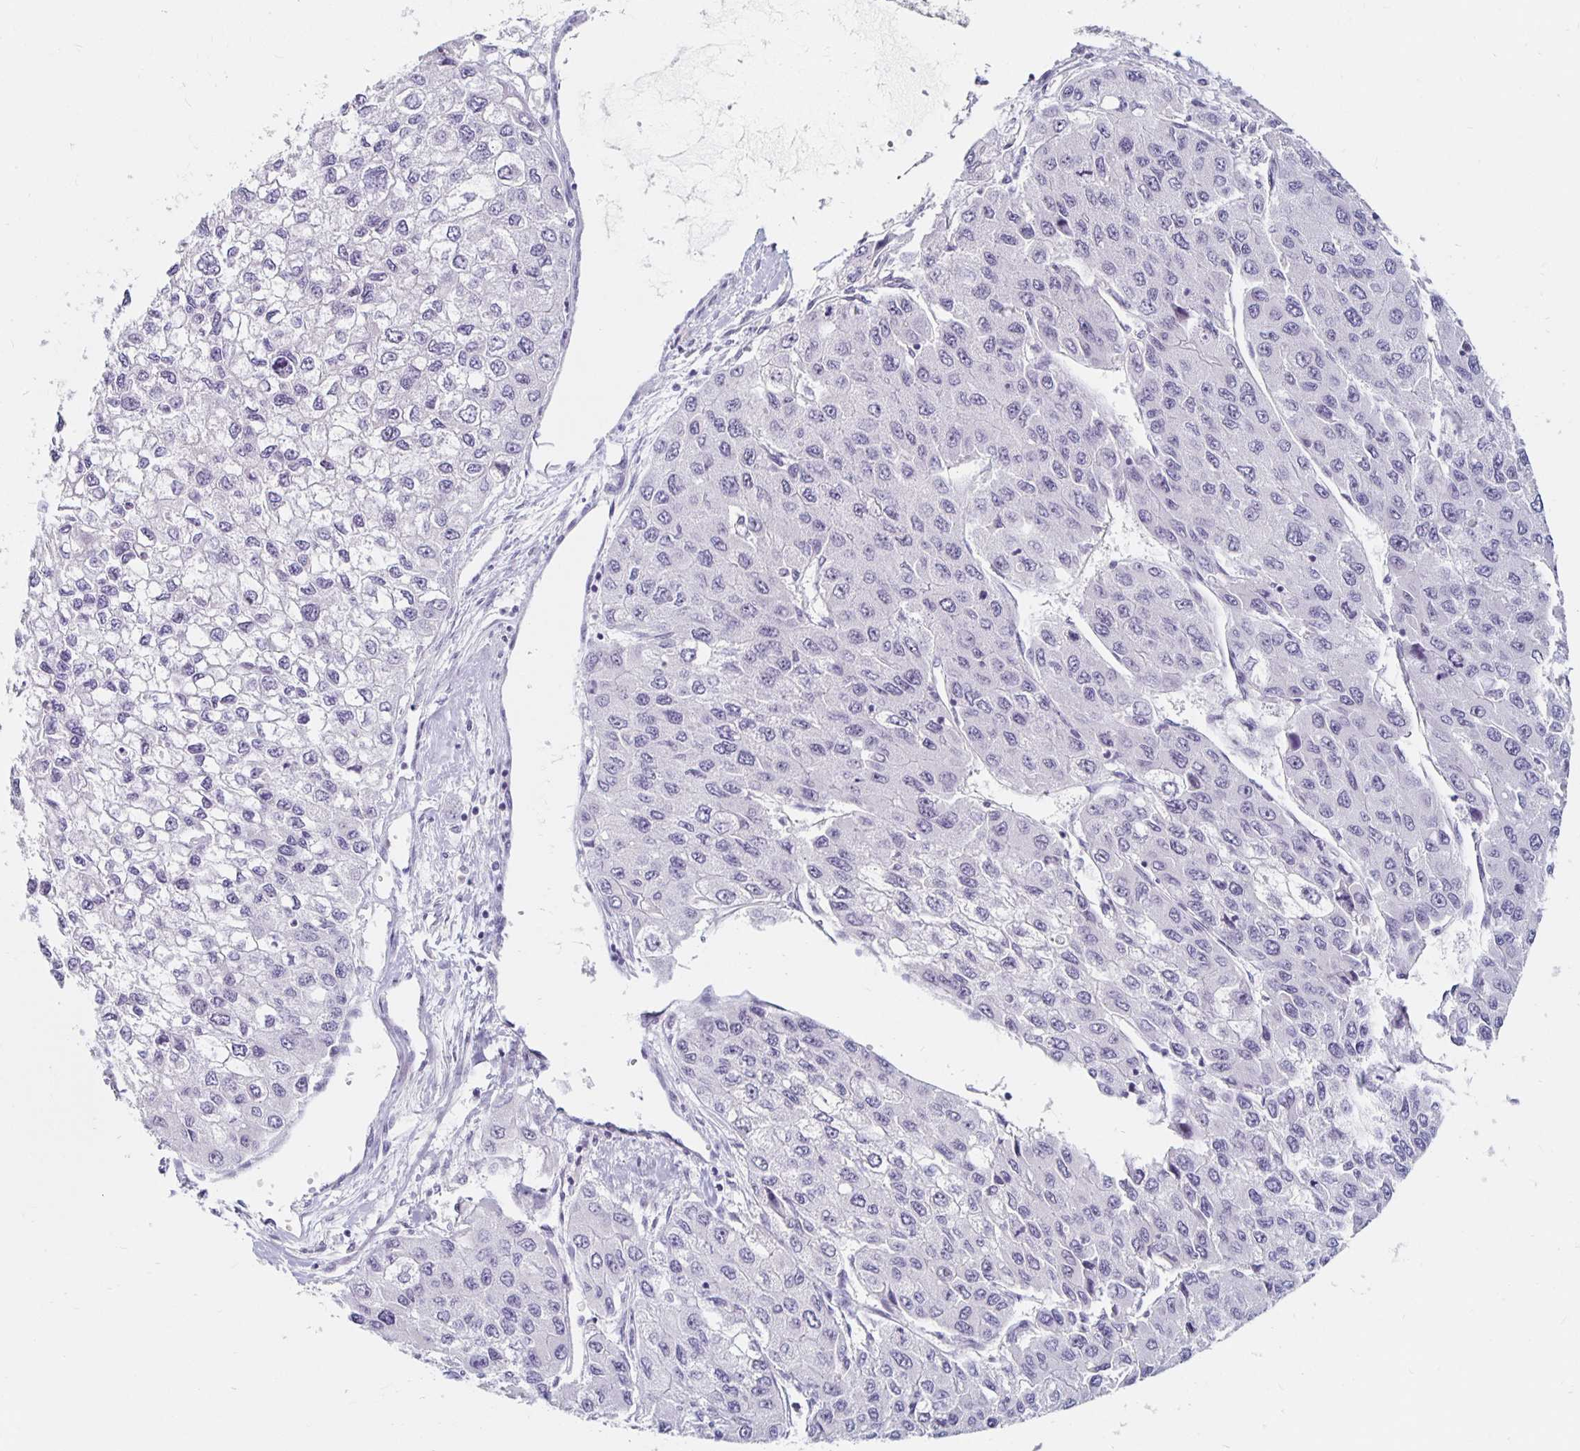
{"staining": {"intensity": "negative", "quantity": "none", "location": "none"}, "tissue": "liver cancer", "cell_type": "Tumor cells", "image_type": "cancer", "snomed": [{"axis": "morphology", "description": "Carcinoma, Hepatocellular, NOS"}, {"axis": "topography", "description": "Liver"}], "caption": "Immunohistochemical staining of liver hepatocellular carcinoma displays no significant positivity in tumor cells.", "gene": "NUP85", "patient": {"sex": "female", "age": 66}}